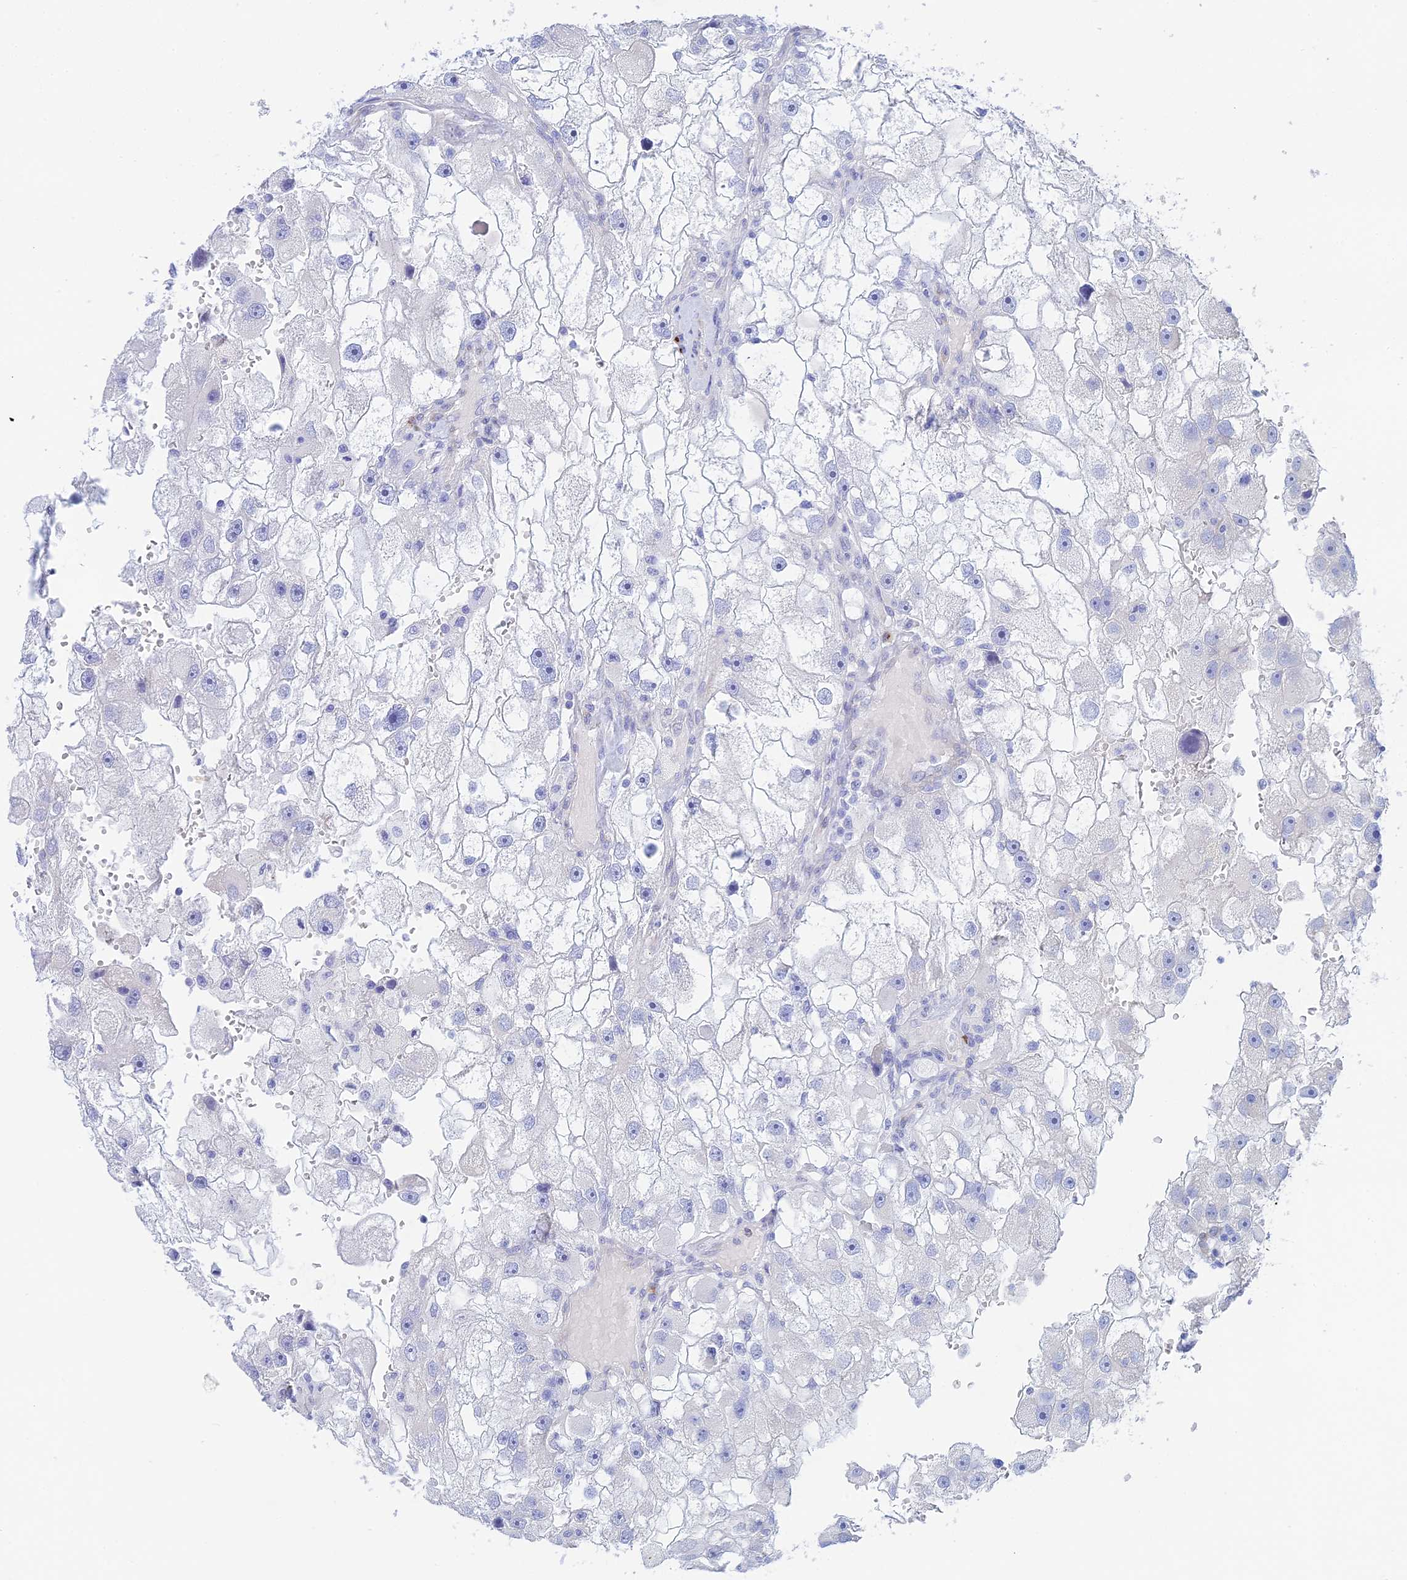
{"staining": {"intensity": "negative", "quantity": "none", "location": "none"}, "tissue": "renal cancer", "cell_type": "Tumor cells", "image_type": "cancer", "snomed": [{"axis": "morphology", "description": "Adenocarcinoma, NOS"}, {"axis": "topography", "description": "Kidney"}], "caption": "Renal cancer (adenocarcinoma) was stained to show a protein in brown. There is no significant positivity in tumor cells.", "gene": "CEP152", "patient": {"sex": "male", "age": 63}}